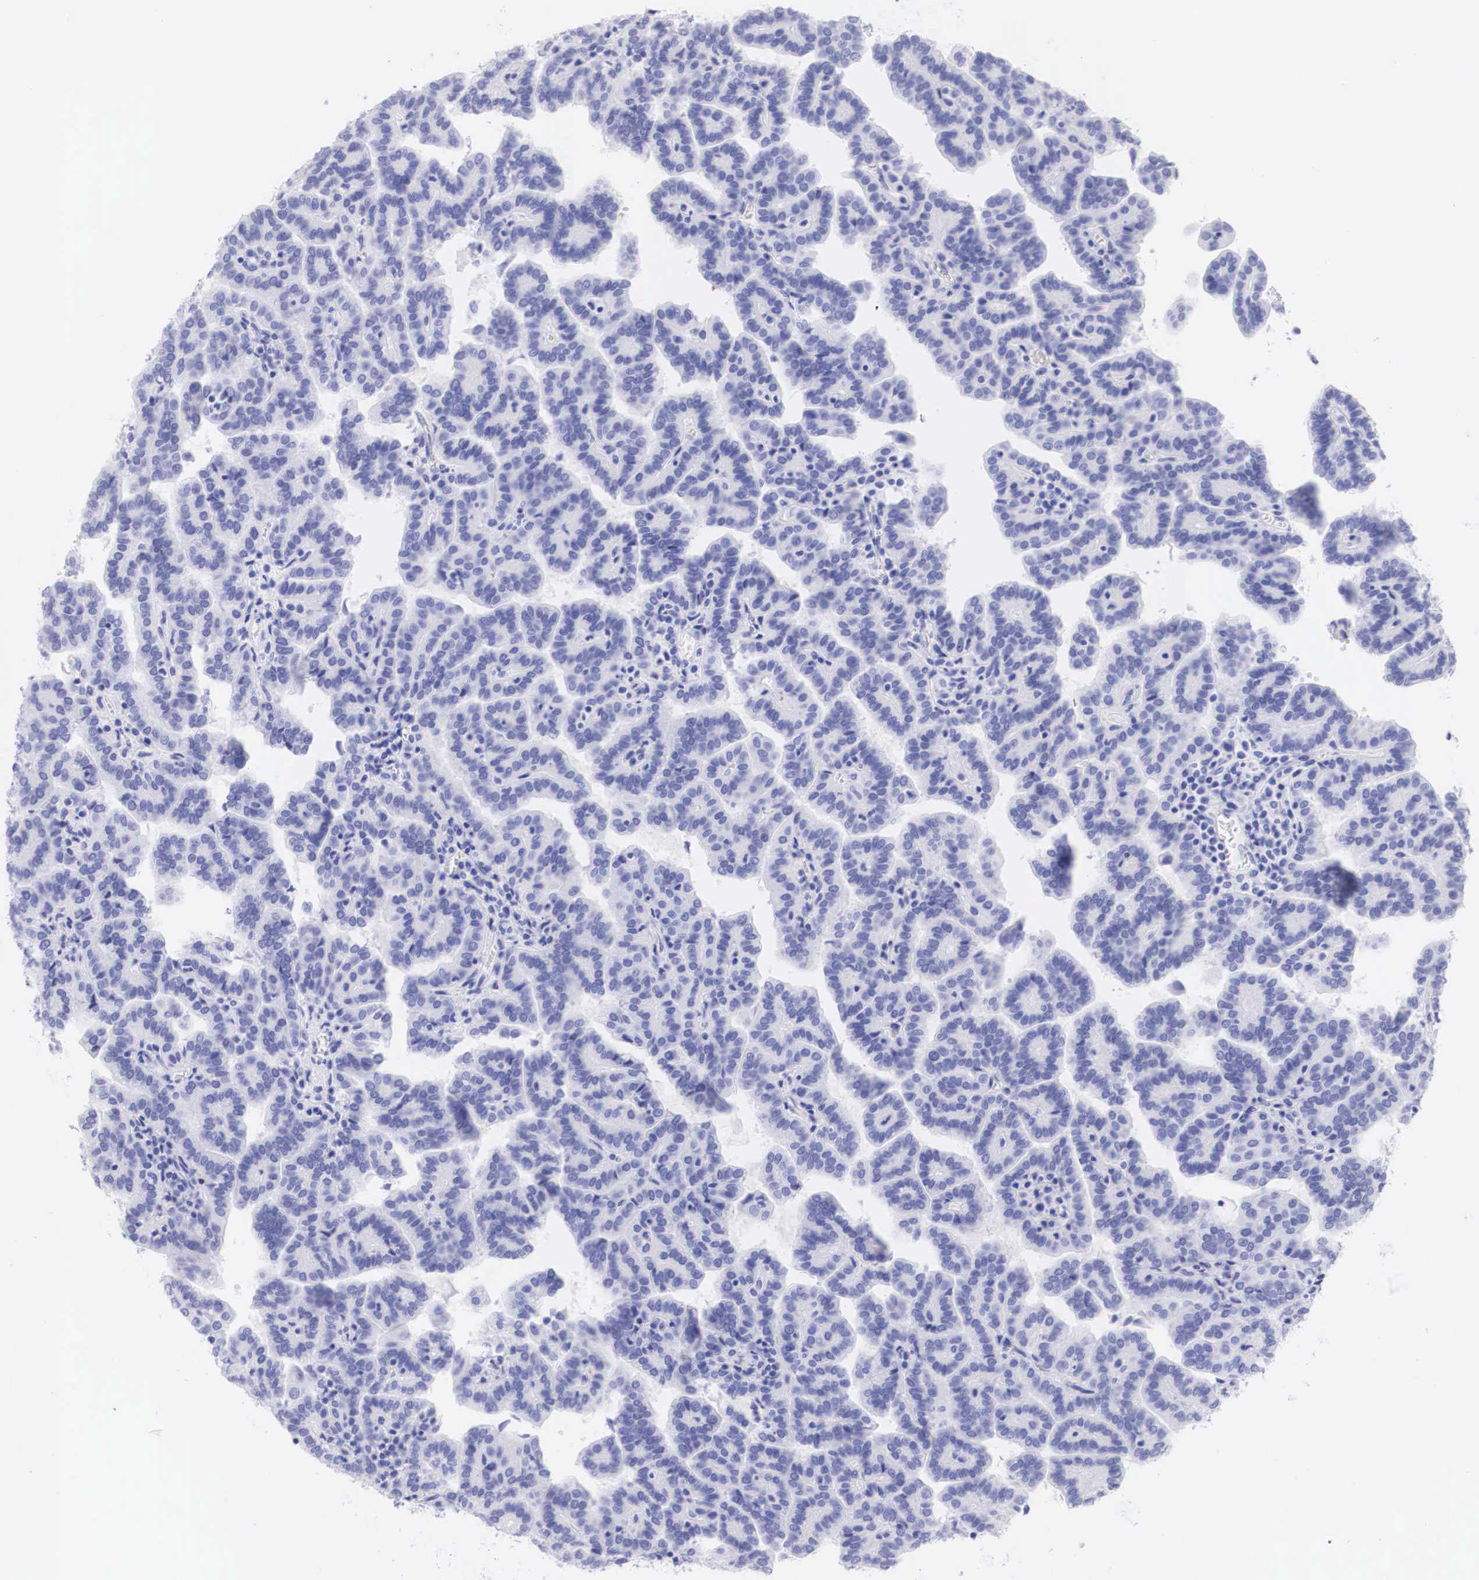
{"staining": {"intensity": "negative", "quantity": "none", "location": "none"}, "tissue": "renal cancer", "cell_type": "Tumor cells", "image_type": "cancer", "snomed": [{"axis": "morphology", "description": "Adenocarcinoma, NOS"}, {"axis": "topography", "description": "Kidney"}], "caption": "An IHC micrograph of renal cancer (adenocarcinoma) is shown. There is no staining in tumor cells of renal cancer (adenocarcinoma).", "gene": "TYR", "patient": {"sex": "male", "age": 61}}